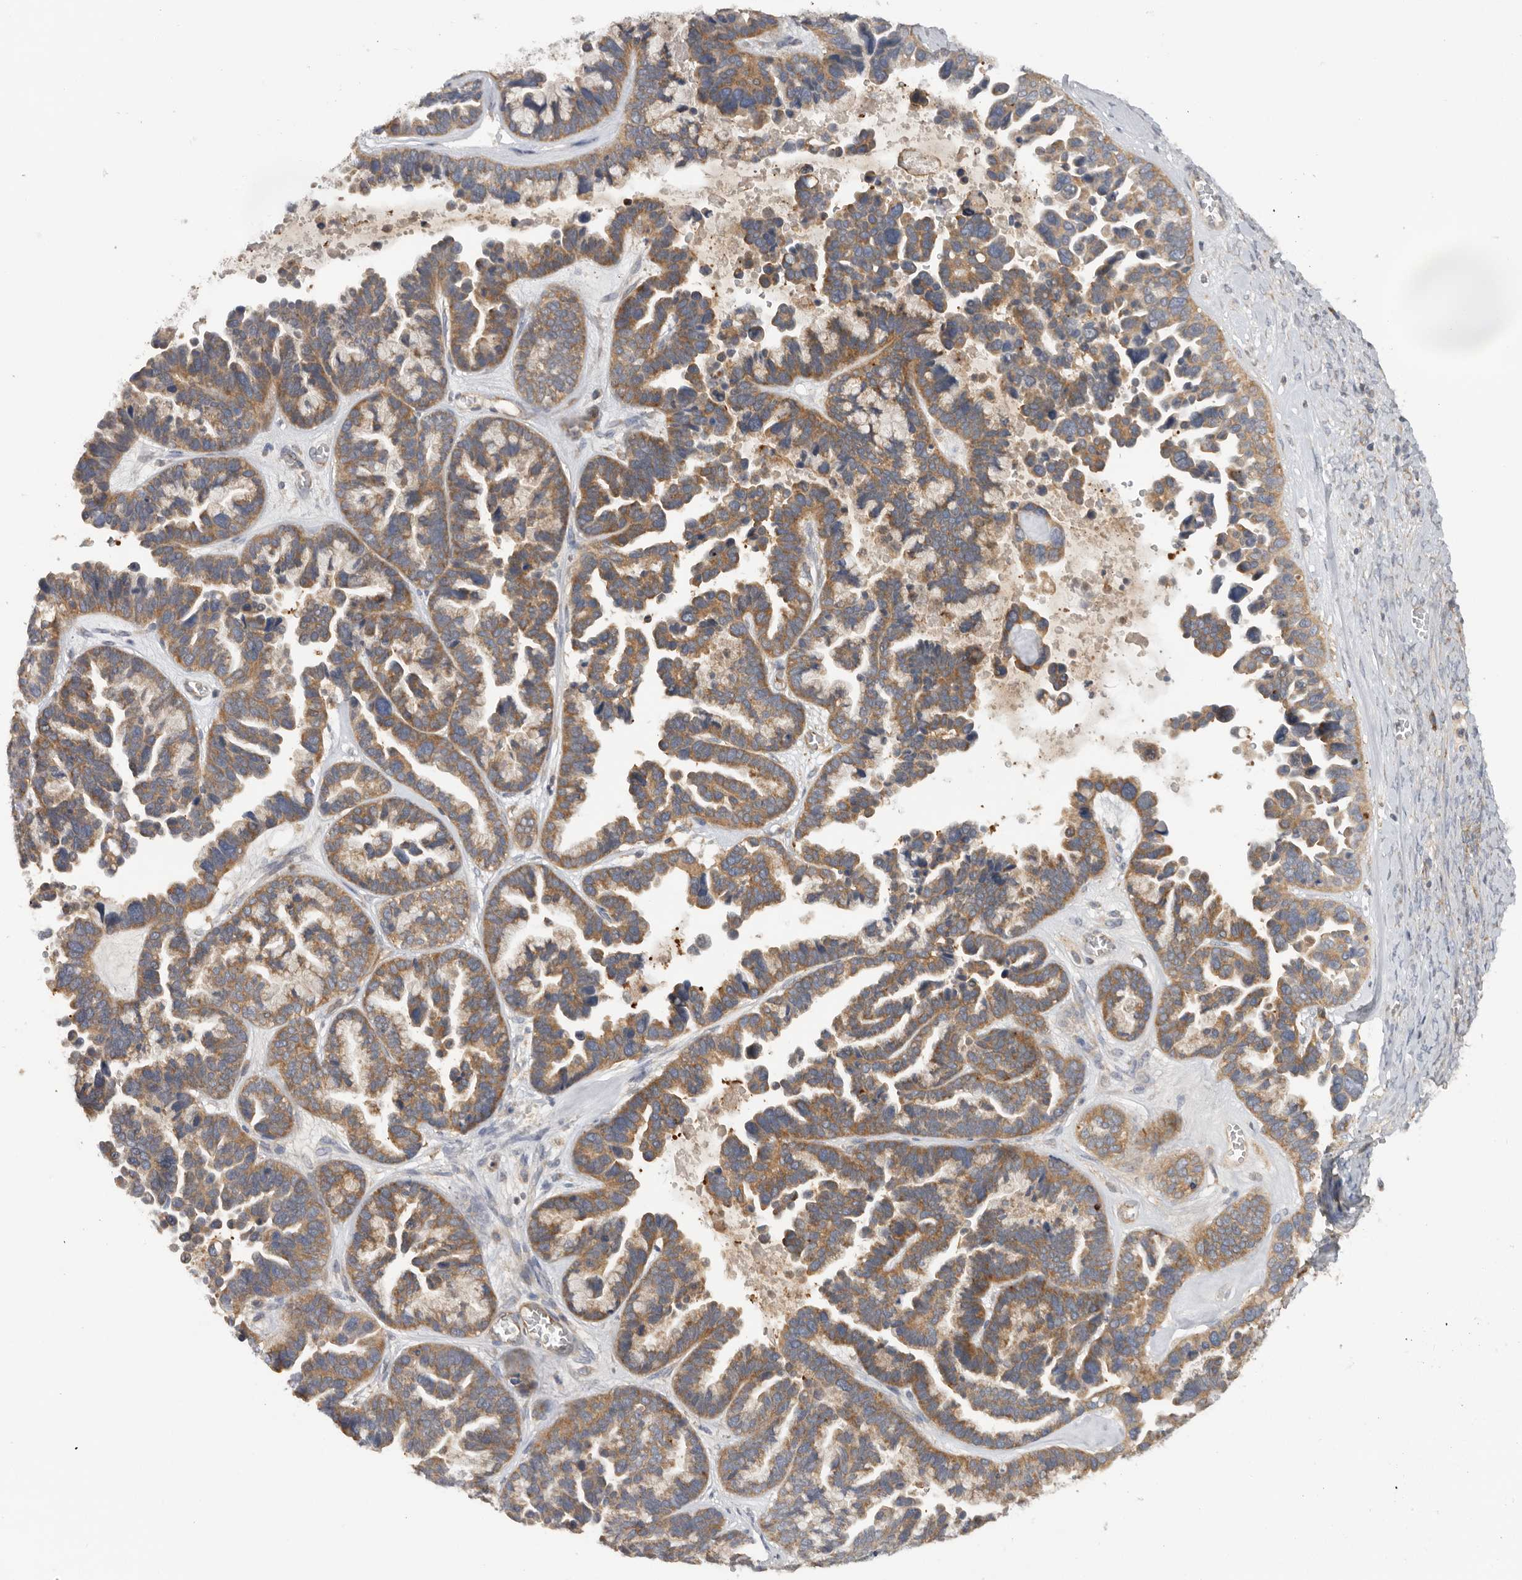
{"staining": {"intensity": "moderate", "quantity": ">75%", "location": "cytoplasmic/membranous"}, "tissue": "ovarian cancer", "cell_type": "Tumor cells", "image_type": "cancer", "snomed": [{"axis": "morphology", "description": "Cystadenocarcinoma, serous, NOS"}, {"axis": "topography", "description": "Ovary"}], "caption": "Immunohistochemistry micrograph of neoplastic tissue: ovarian cancer (serous cystadenocarcinoma) stained using immunohistochemistry reveals medium levels of moderate protein expression localized specifically in the cytoplasmic/membranous of tumor cells, appearing as a cytoplasmic/membranous brown color.", "gene": "PPP1R42", "patient": {"sex": "female", "age": 56}}